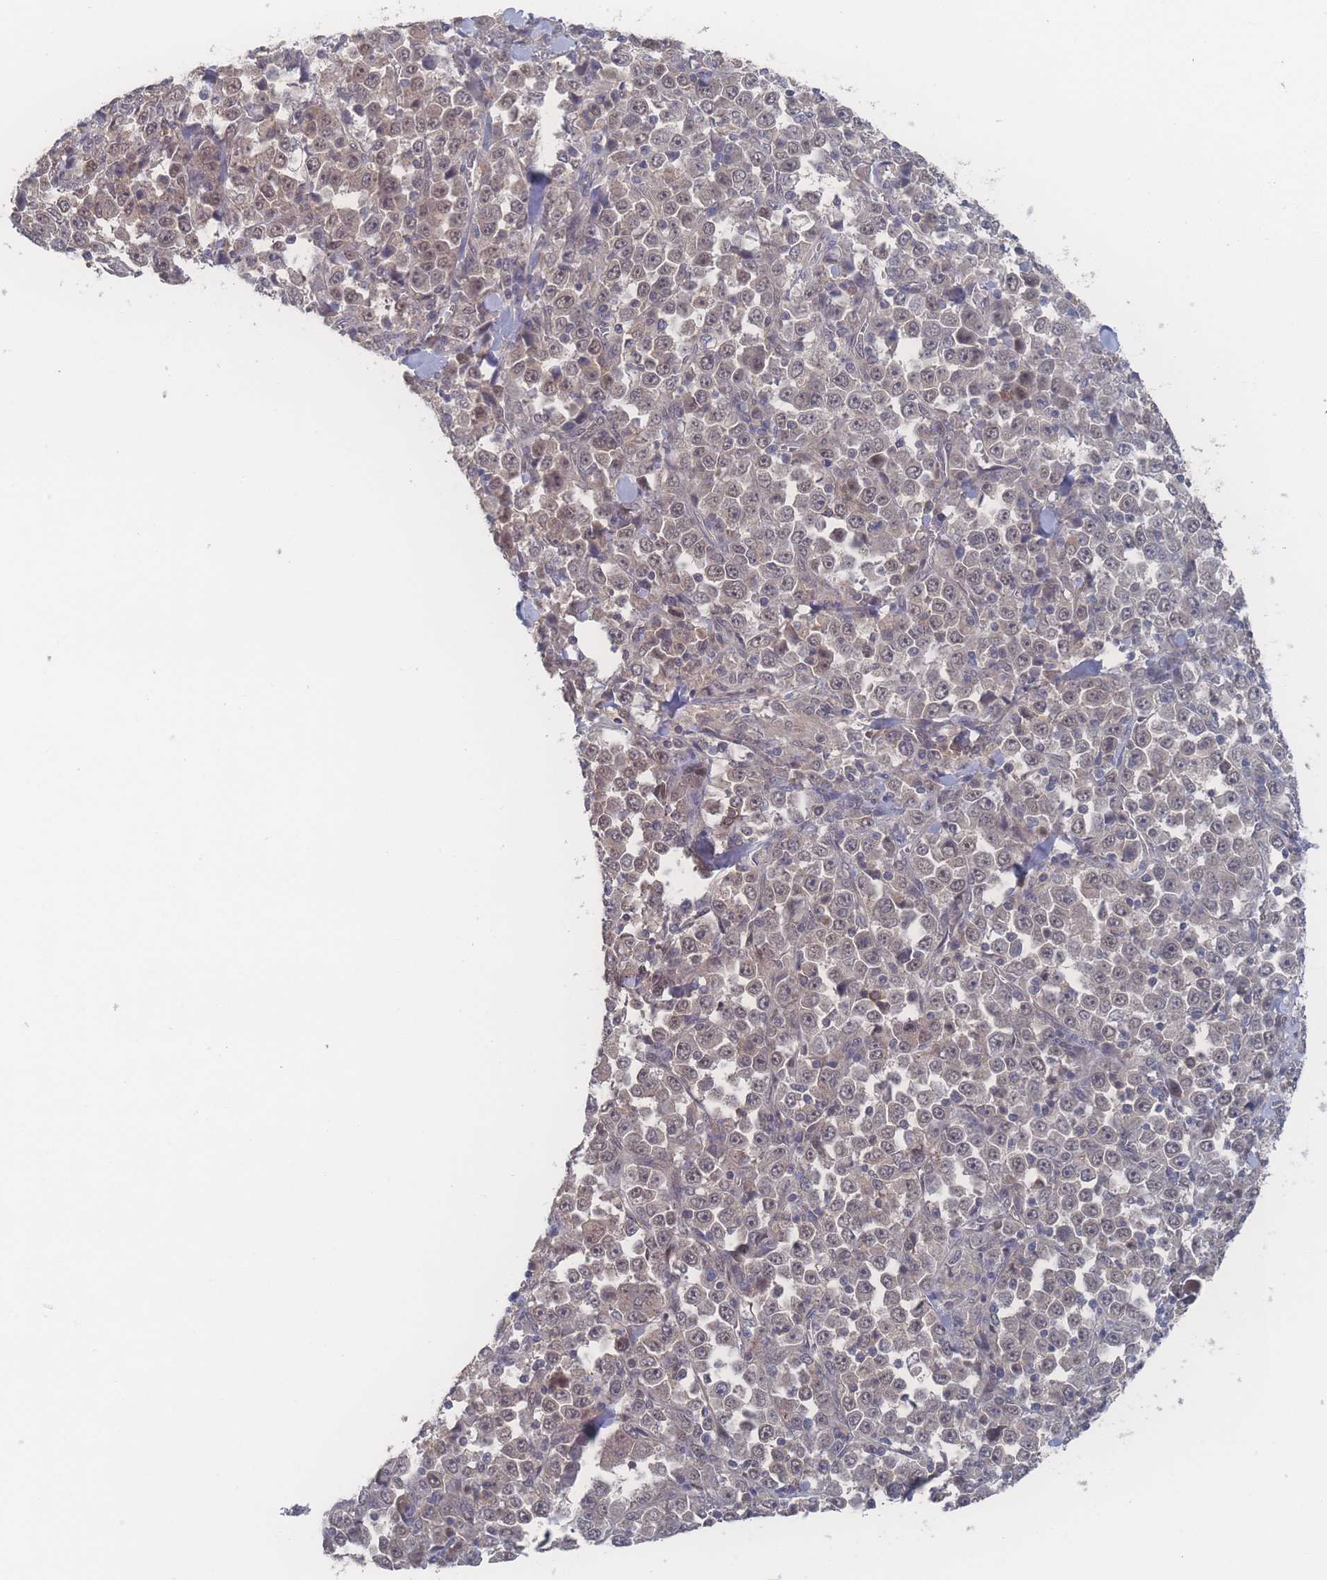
{"staining": {"intensity": "weak", "quantity": "<25%", "location": "nuclear"}, "tissue": "stomach cancer", "cell_type": "Tumor cells", "image_type": "cancer", "snomed": [{"axis": "morphology", "description": "Normal tissue, NOS"}, {"axis": "morphology", "description": "Adenocarcinoma, NOS"}, {"axis": "topography", "description": "Stomach, upper"}, {"axis": "topography", "description": "Stomach"}], "caption": "Tumor cells are negative for brown protein staining in adenocarcinoma (stomach).", "gene": "NBEAL1", "patient": {"sex": "male", "age": 59}}